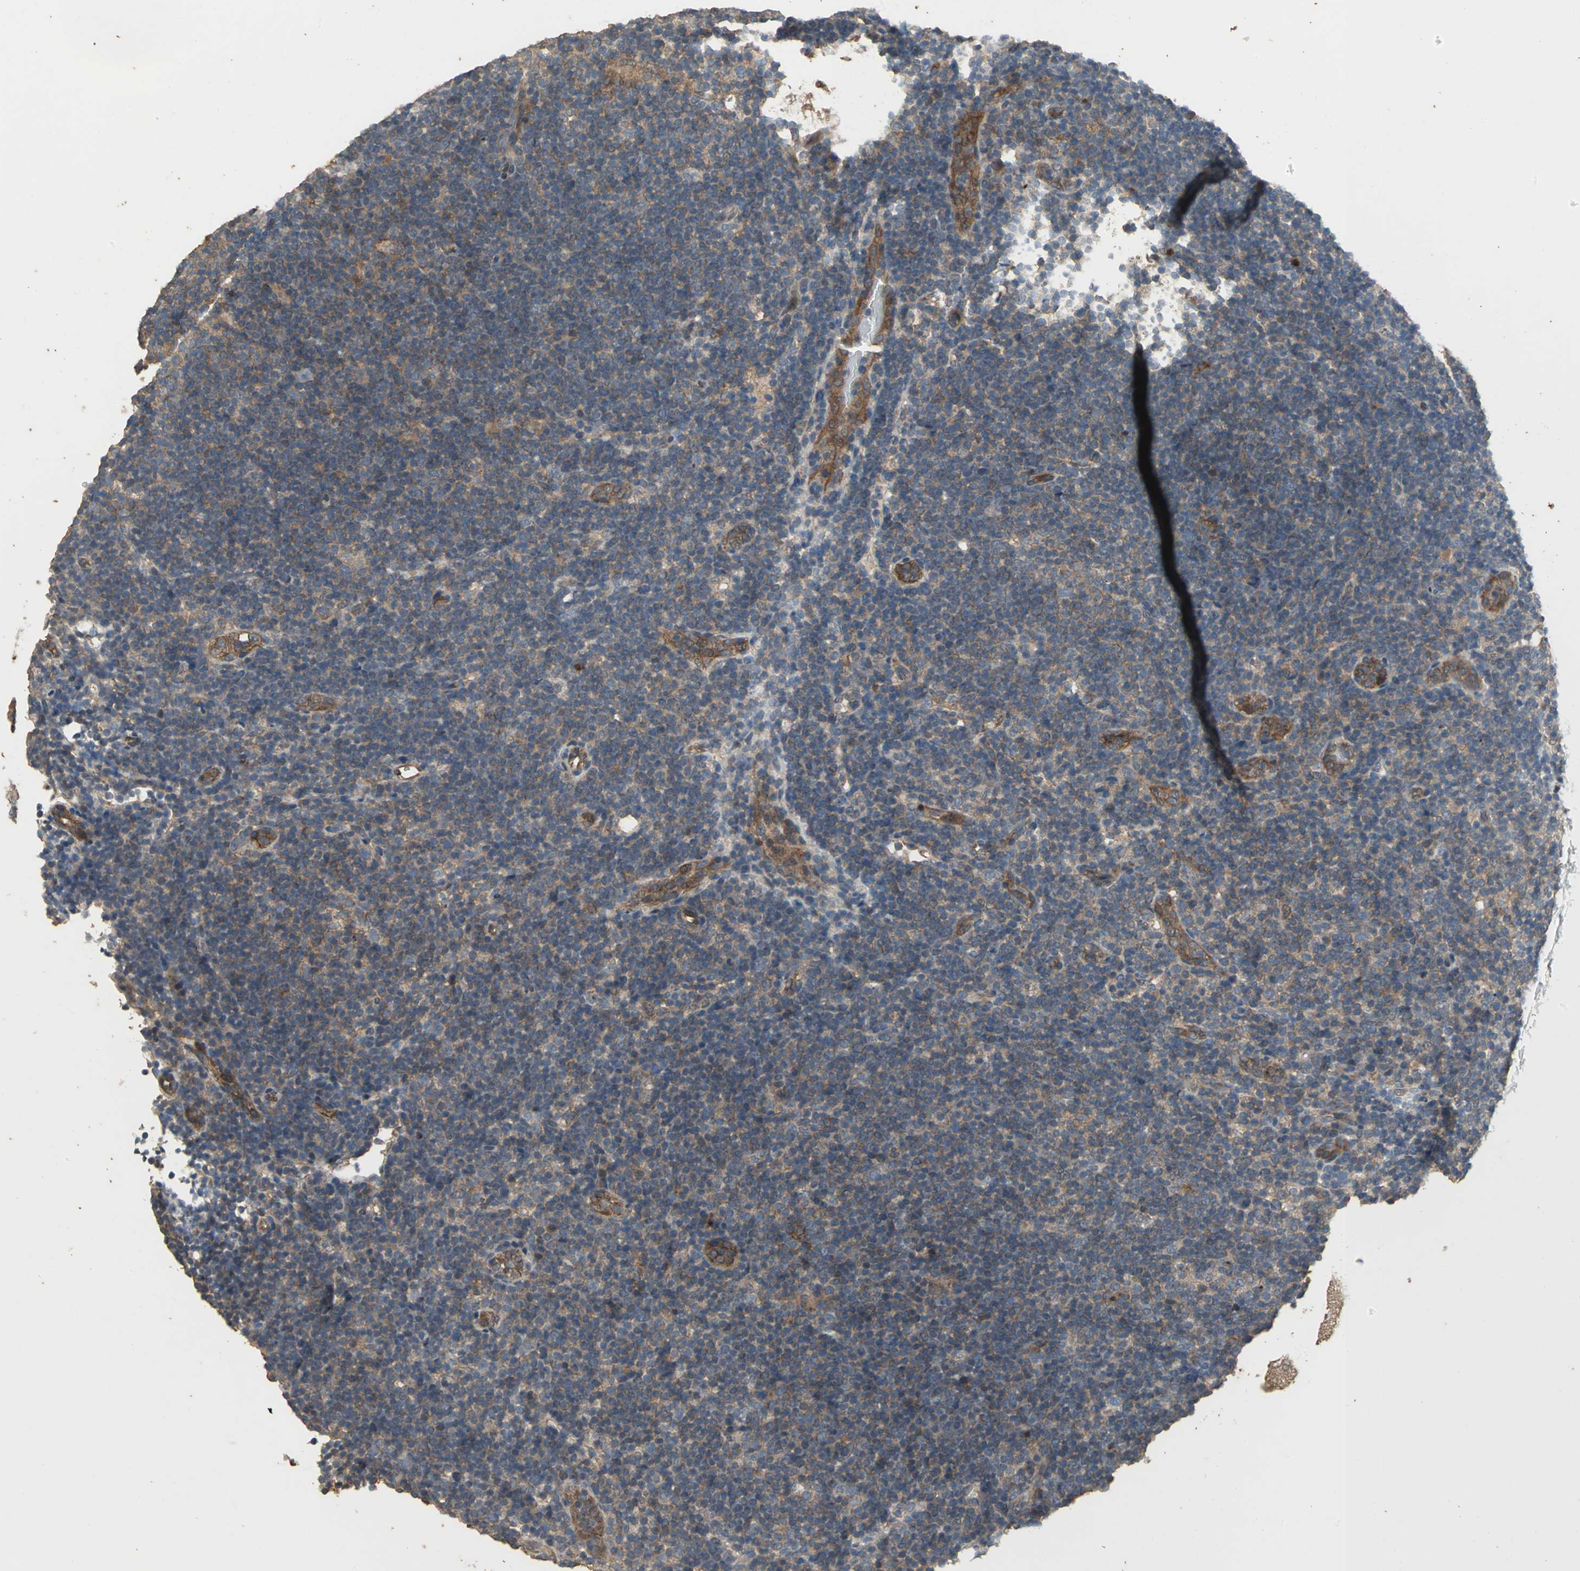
{"staining": {"intensity": "moderate", "quantity": "25%-75%", "location": "cytoplasmic/membranous"}, "tissue": "lymphoma", "cell_type": "Tumor cells", "image_type": "cancer", "snomed": [{"axis": "morphology", "description": "Hodgkin's disease, NOS"}, {"axis": "topography", "description": "Lymph node"}], "caption": "High-power microscopy captured an IHC histopathology image of lymphoma, revealing moderate cytoplasmic/membranous positivity in about 25%-75% of tumor cells. (DAB = brown stain, brightfield microscopy at high magnification).", "gene": "MET", "patient": {"sex": "female", "age": 57}}